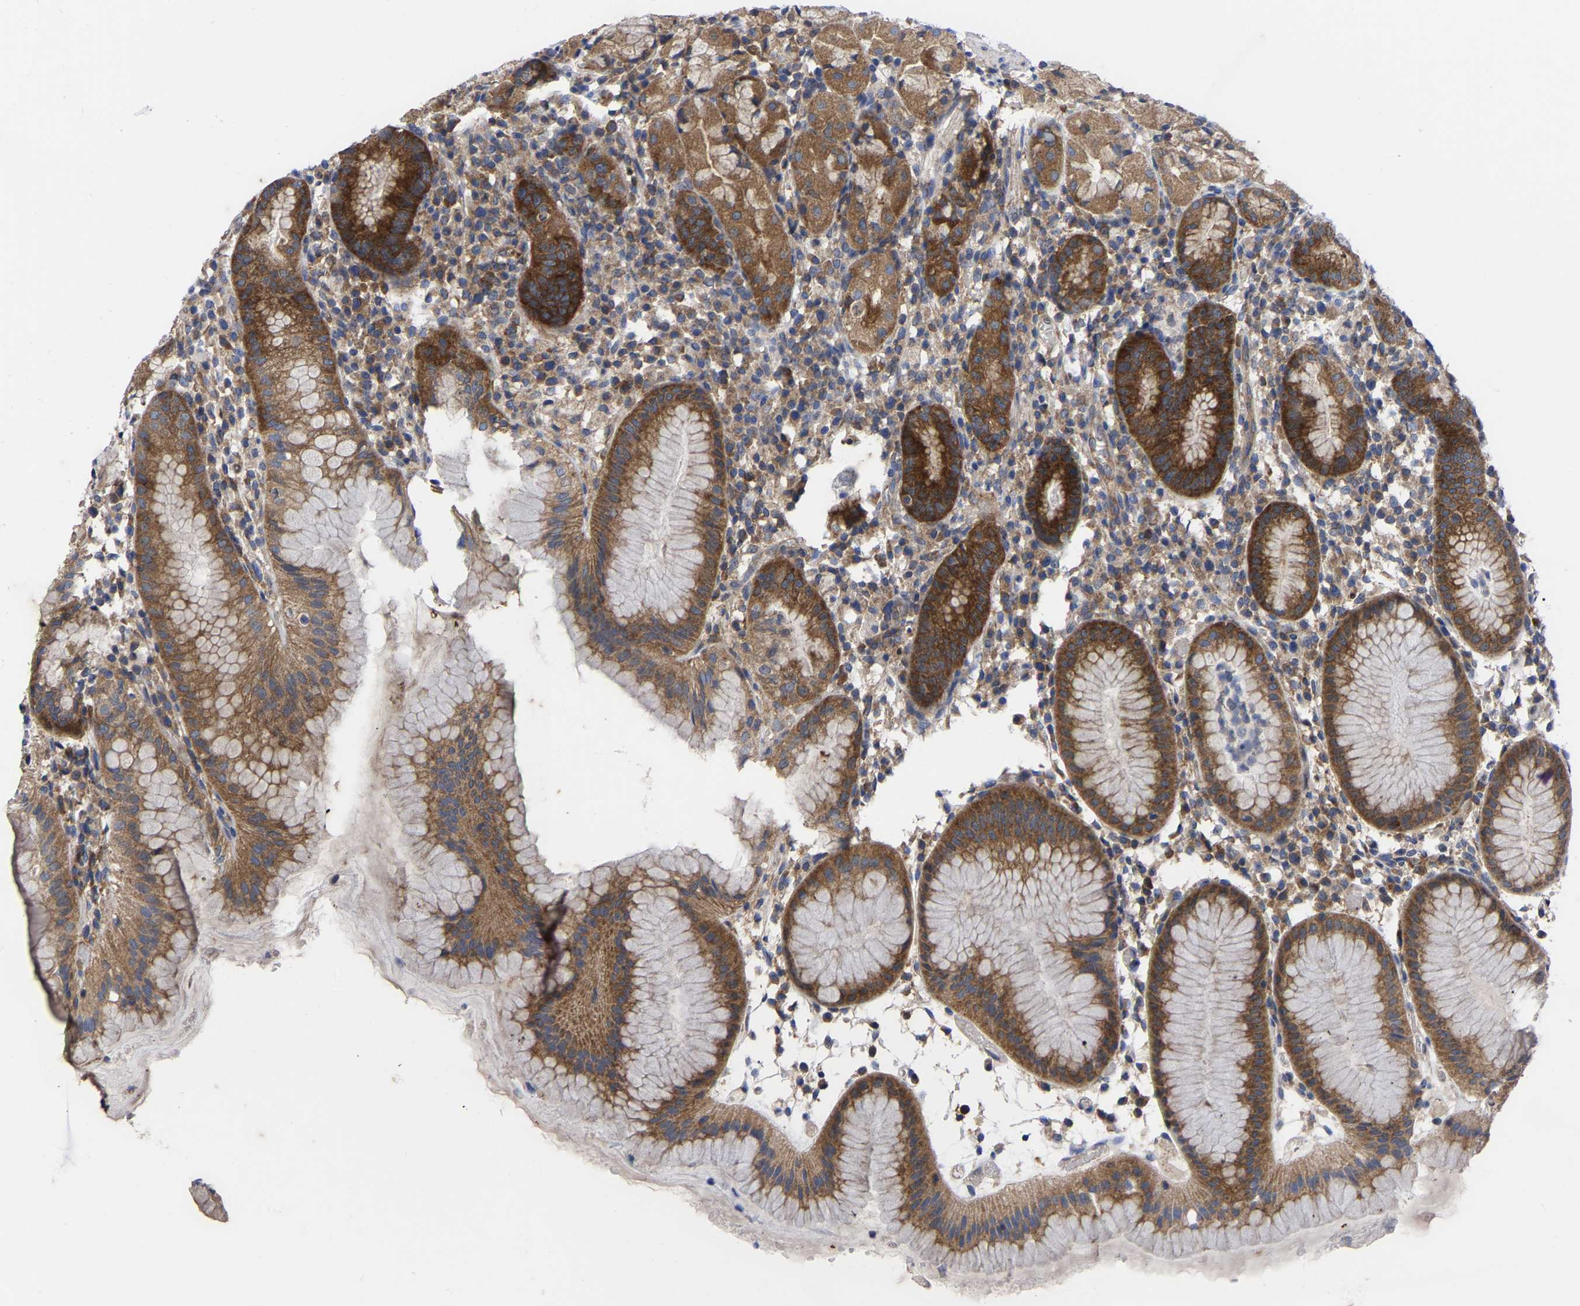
{"staining": {"intensity": "strong", "quantity": ">75%", "location": "cytoplasmic/membranous"}, "tissue": "stomach", "cell_type": "Glandular cells", "image_type": "normal", "snomed": [{"axis": "morphology", "description": "Normal tissue, NOS"}, {"axis": "topography", "description": "Stomach"}, {"axis": "topography", "description": "Stomach, lower"}], "caption": "This is an image of IHC staining of normal stomach, which shows strong staining in the cytoplasmic/membranous of glandular cells.", "gene": "TCP1", "patient": {"sex": "female", "age": 75}}